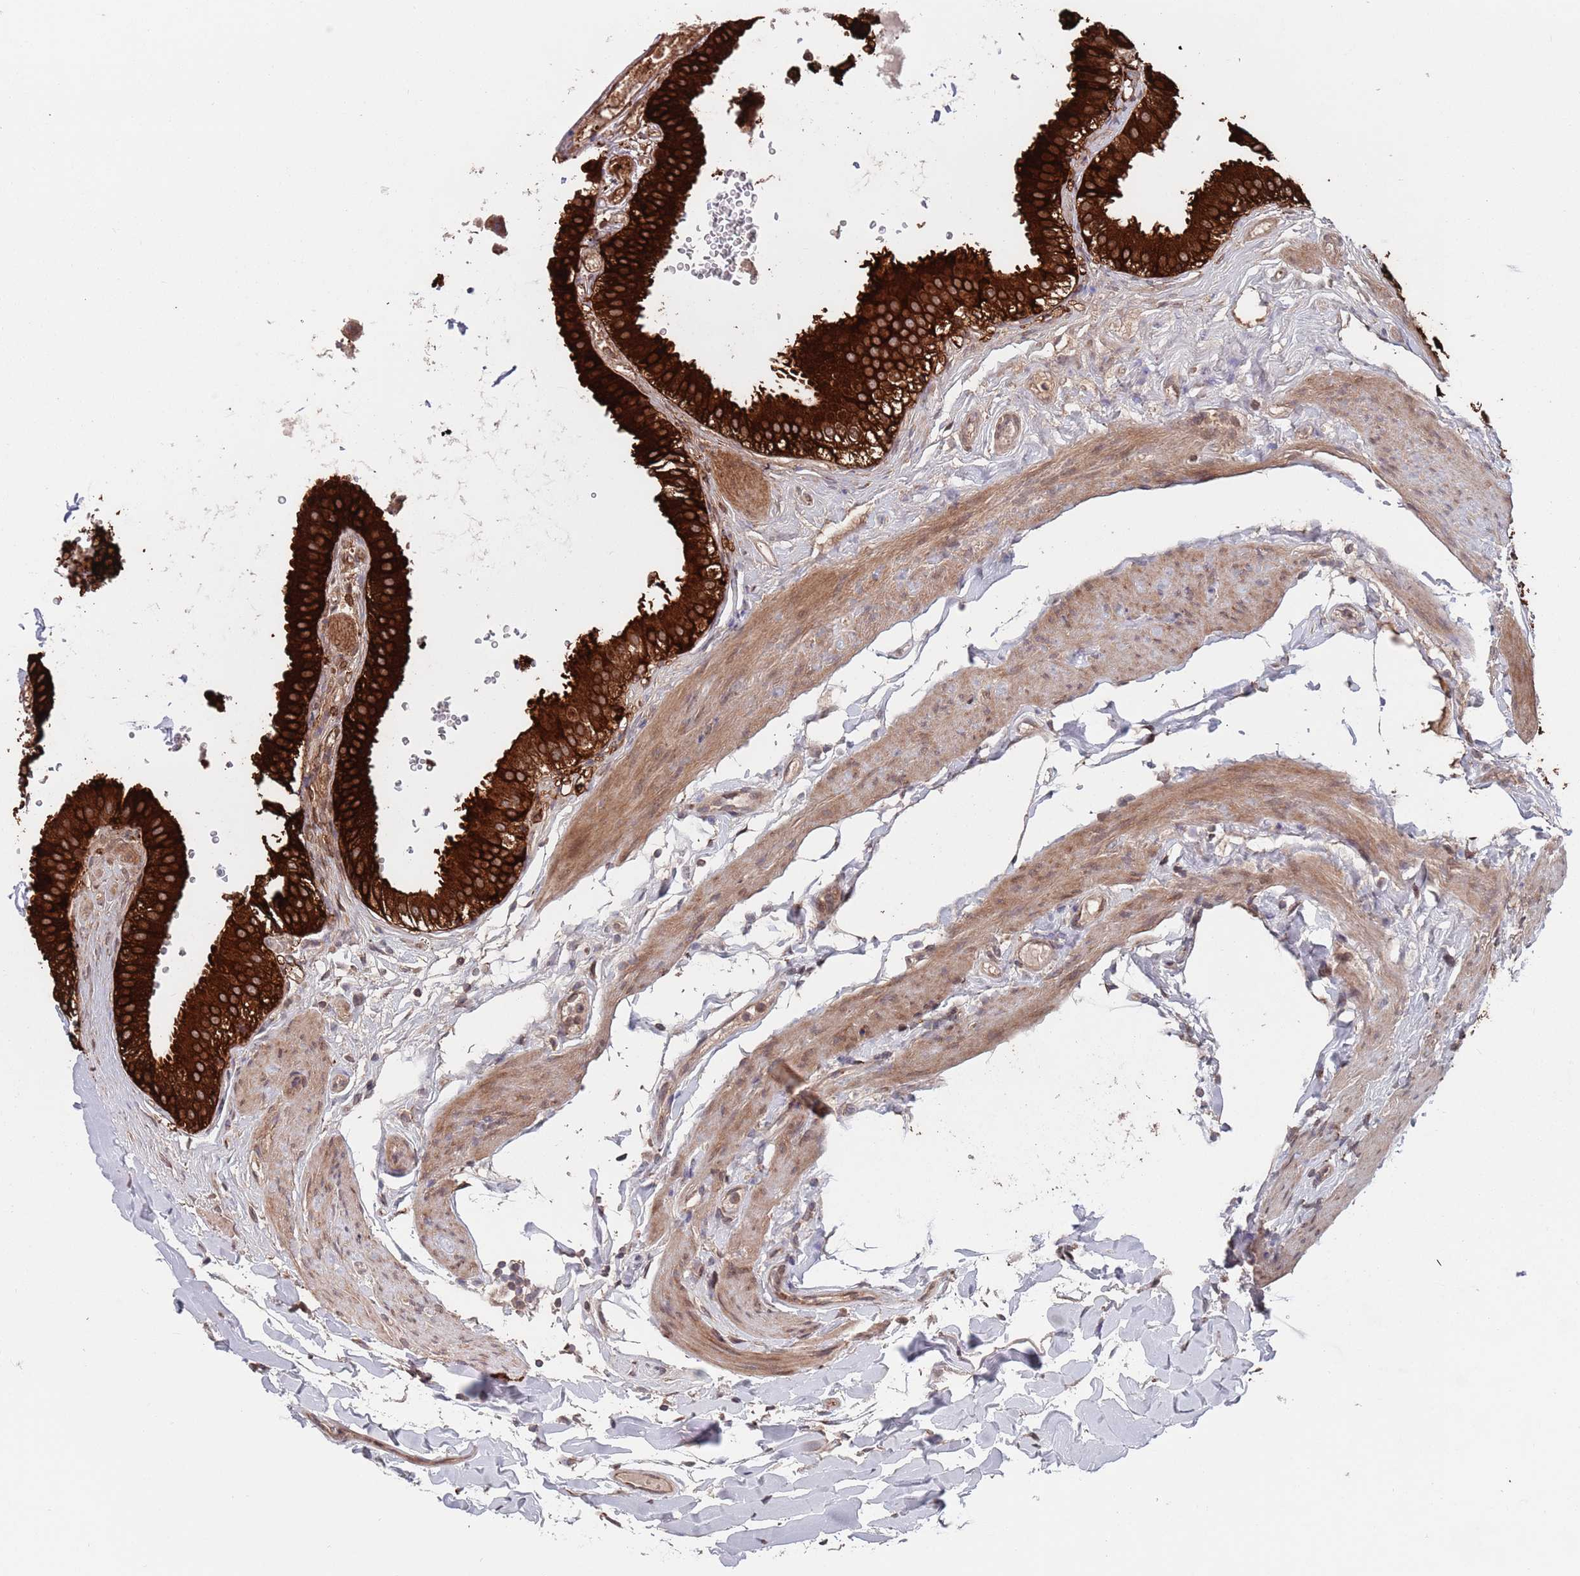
{"staining": {"intensity": "strong", "quantity": ">75%", "location": "cytoplasmic/membranous"}, "tissue": "gallbladder", "cell_type": "Glandular cells", "image_type": "normal", "snomed": [{"axis": "morphology", "description": "Normal tissue, NOS"}, {"axis": "topography", "description": "Gallbladder"}], "caption": "Brown immunohistochemical staining in benign gallbladder displays strong cytoplasmic/membranous expression in about >75% of glandular cells.", "gene": "UNC45A", "patient": {"sex": "female", "age": 61}}